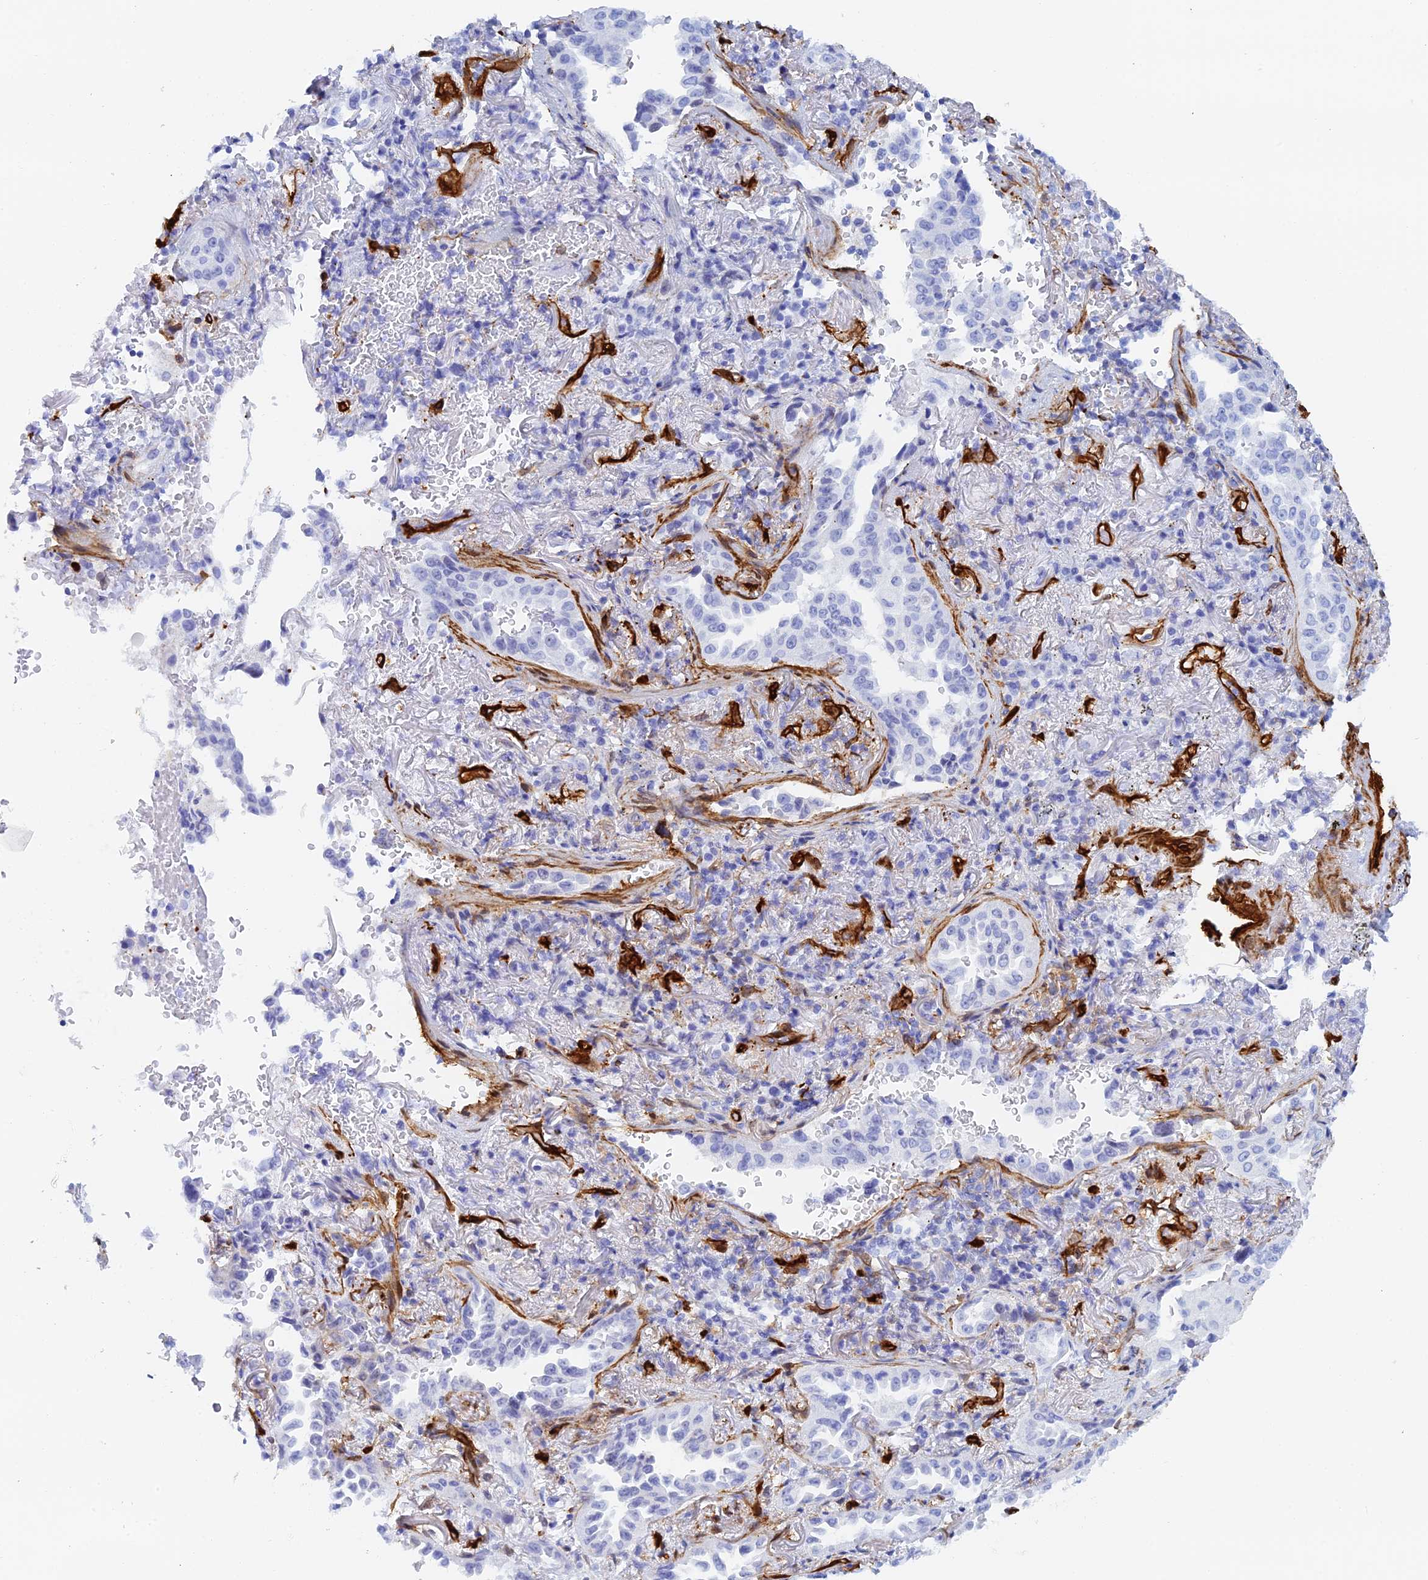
{"staining": {"intensity": "negative", "quantity": "none", "location": "none"}, "tissue": "lung cancer", "cell_type": "Tumor cells", "image_type": "cancer", "snomed": [{"axis": "morphology", "description": "Adenocarcinoma, NOS"}, {"axis": "topography", "description": "Lung"}], "caption": "Human lung cancer stained for a protein using IHC exhibits no positivity in tumor cells.", "gene": "CRIP2", "patient": {"sex": "female", "age": 69}}